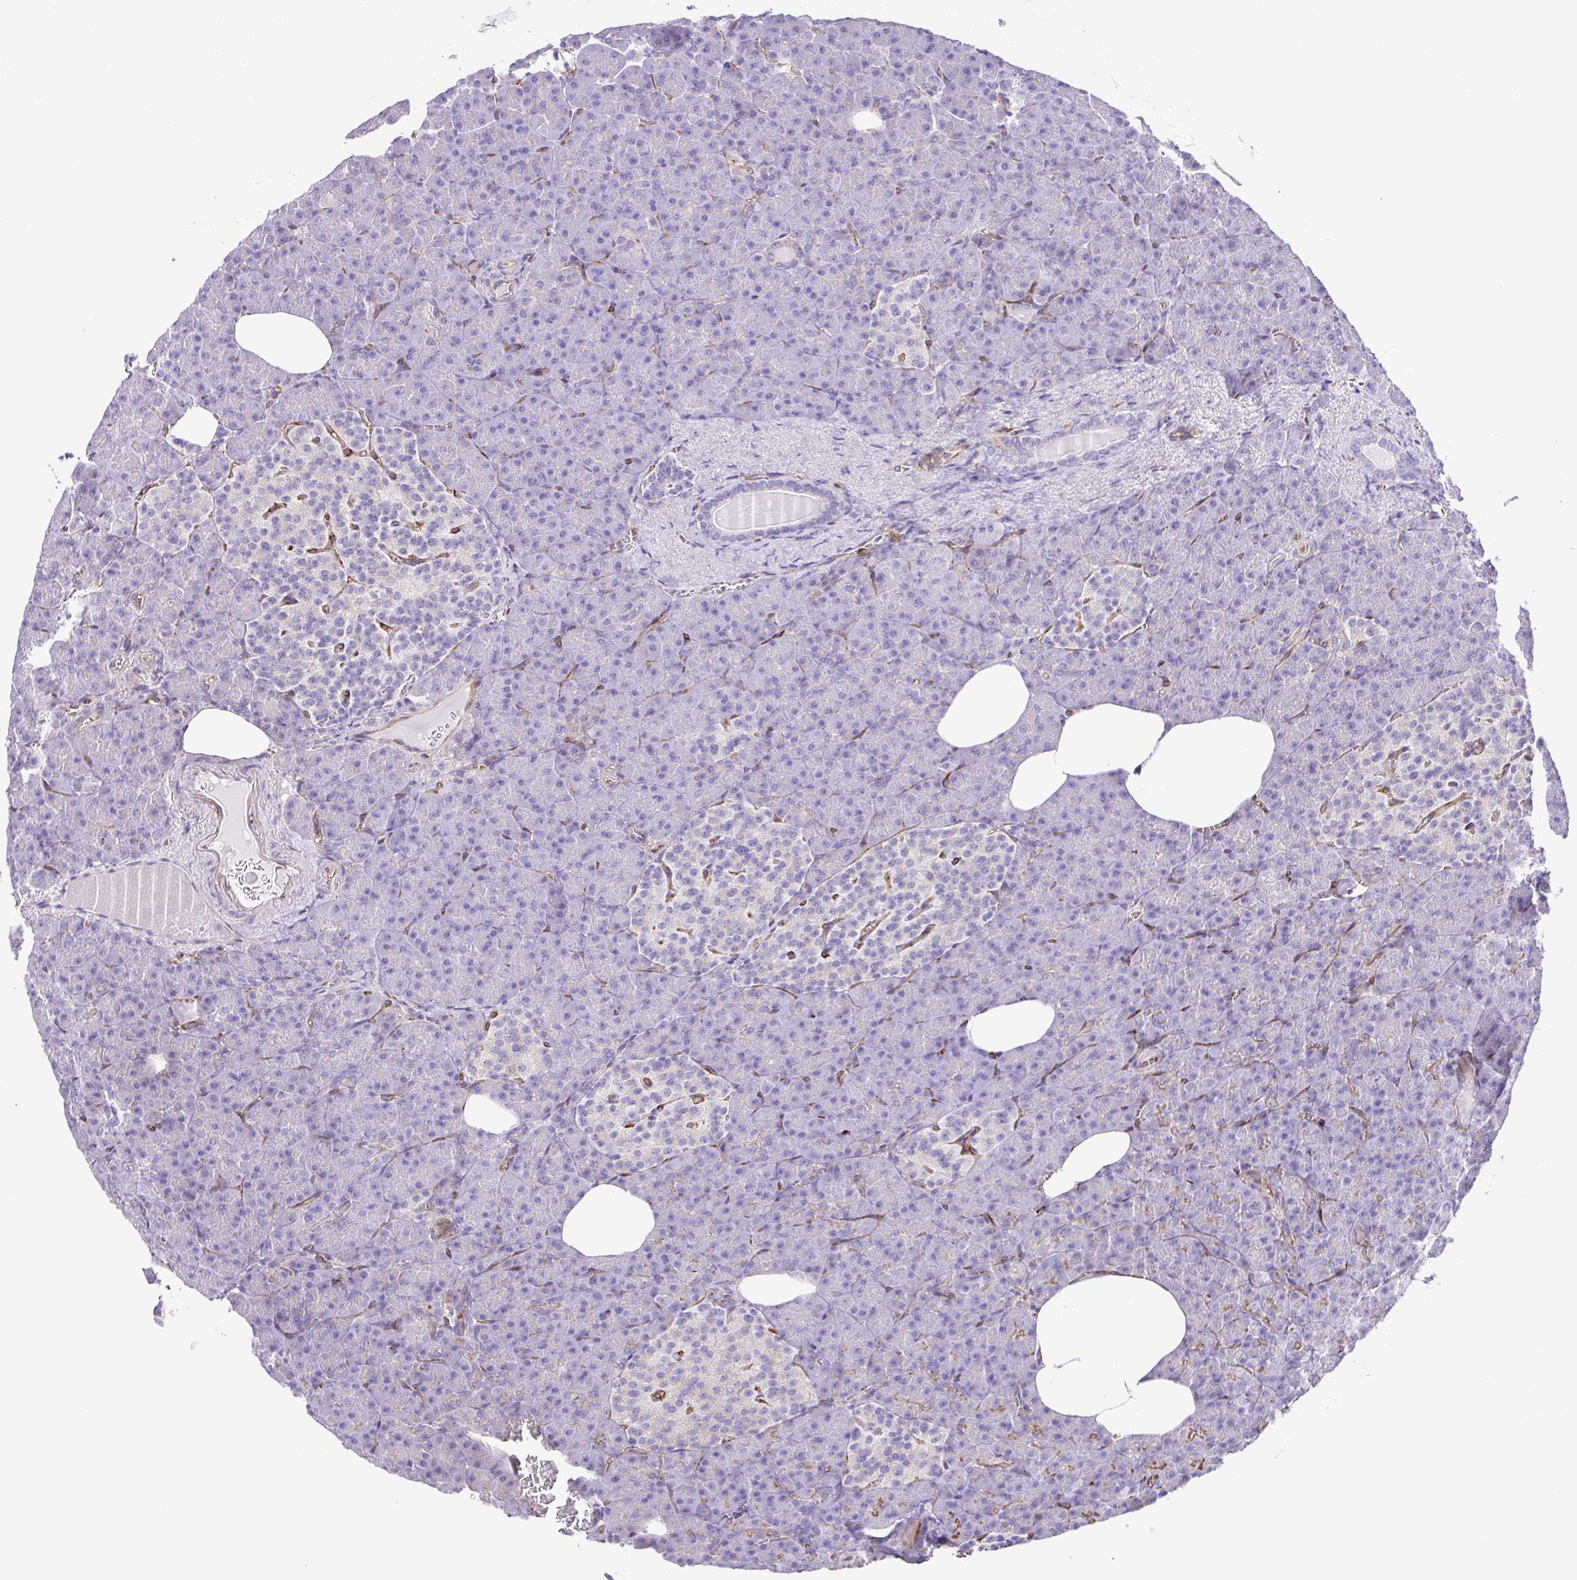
{"staining": {"intensity": "negative", "quantity": "none", "location": "none"}, "tissue": "pancreas", "cell_type": "Exocrine glandular cells", "image_type": "normal", "snomed": [{"axis": "morphology", "description": "Normal tissue, NOS"}, {"axis": "topography", "description": "Pancreas"}], "caption": "This histopathology image is of benign pancreas stained with immunohistochemistry to label a protein in brown with the nuclei are counter-stained blue. There is no expression in exocrine glandular cells.", "gene": "FLT1", "patient": {"sex": "female", "age": 74}}